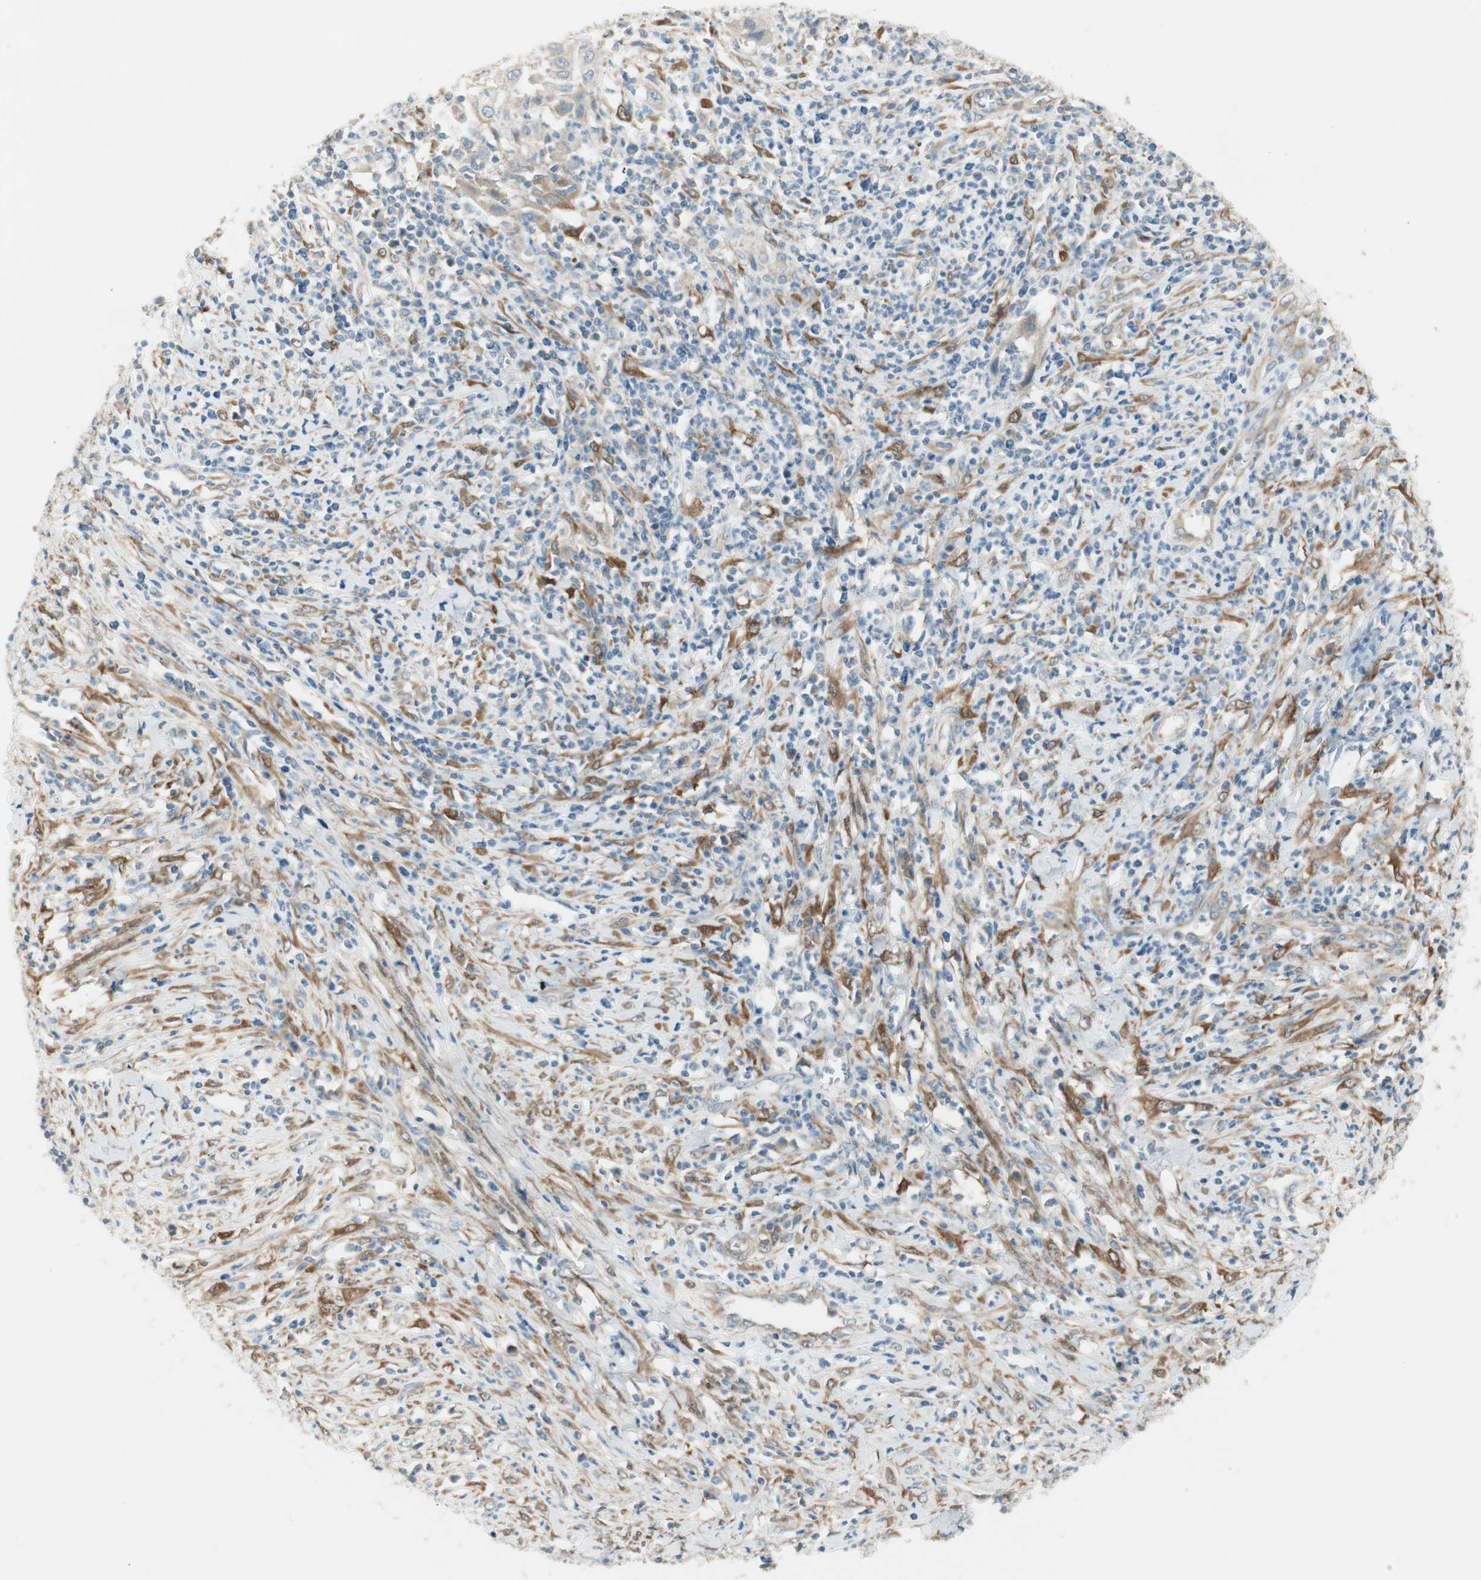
{"staining": {"intensity": "moderate", "quantity": "25%-75%", "location": "cytoplasmic/membranous"}, "tissue": "cervical cancer", "cell_type": "Tumor cells", "image_type": "cancer", "snomed": [{"axis": "morphology", "description": "Squamous cell carcinoma, NOS"}, {"axis": "topography", "description": "Cervix"}], "caption": "Immunohistochemical staining of cervical cancer (squamous cell carcinoma) shows medium levels of moderate cytoplasmic/membranous positivity in about 25%-75% of tumor cells.", "gene": "STON1-GTF2A1L", "patient": {"sex": "female", "age": 32}}